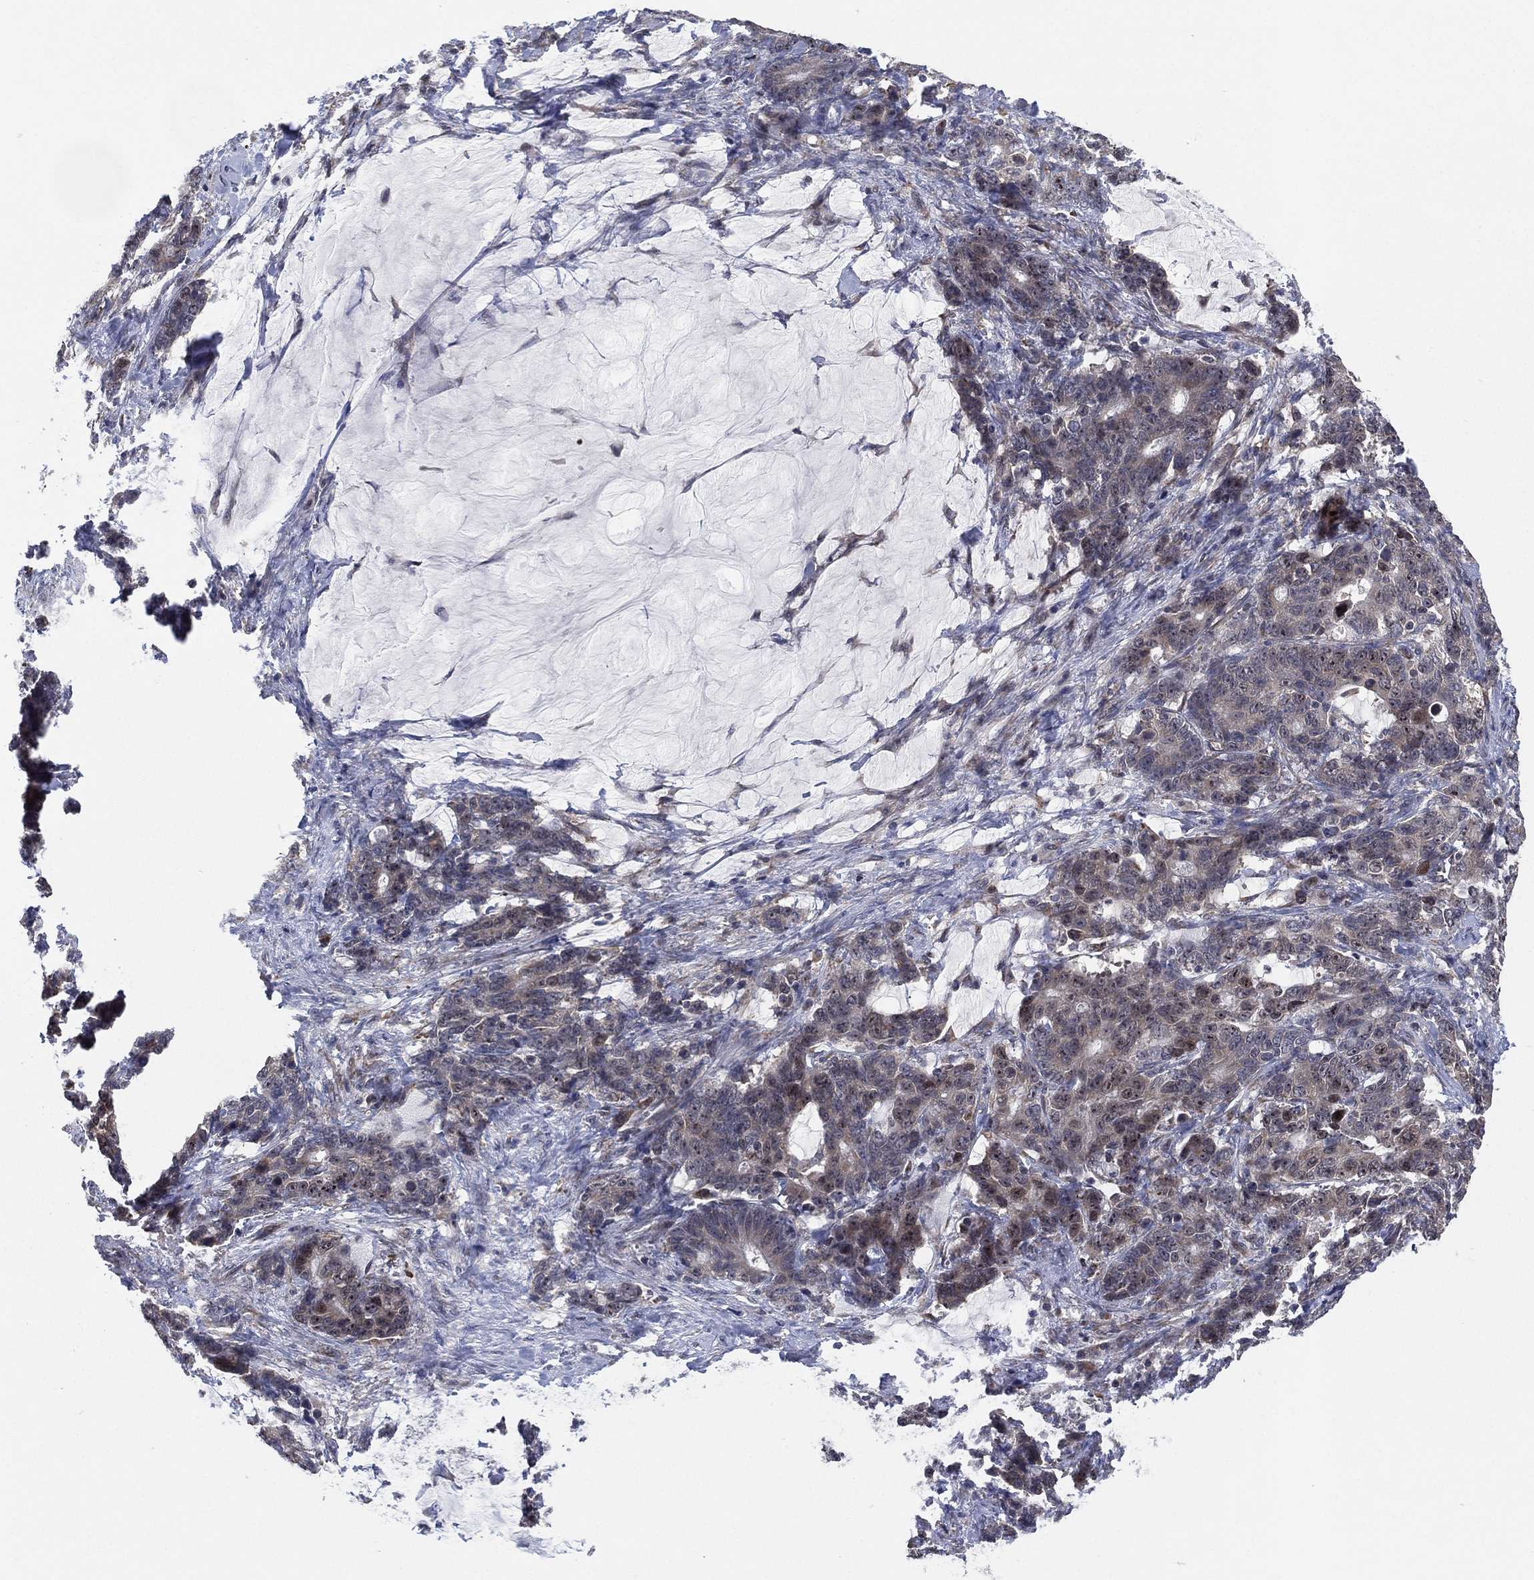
{"staining": {"intensity": "weak", "quantity": "<25%", "location": "cytoplasmic/membranous"}, "tissue": "stomach cancer", "cell_type": "Tumor cells", "image_type": "cancer", "snomed": [{"axis": "morphology", "description": "Normal tissue, NOS"}, {"axis": "morphology", "description": "Adenocarcinoma, NOS"}, {"axis": "topography", "description": "Stomach"}], "caption": "The micrograph demonstrates no significant positivity in tumor cells of stomach adenocarcinoma.", "gene": "FAM104A", "patient": {"sex": "female", "age": 64}}